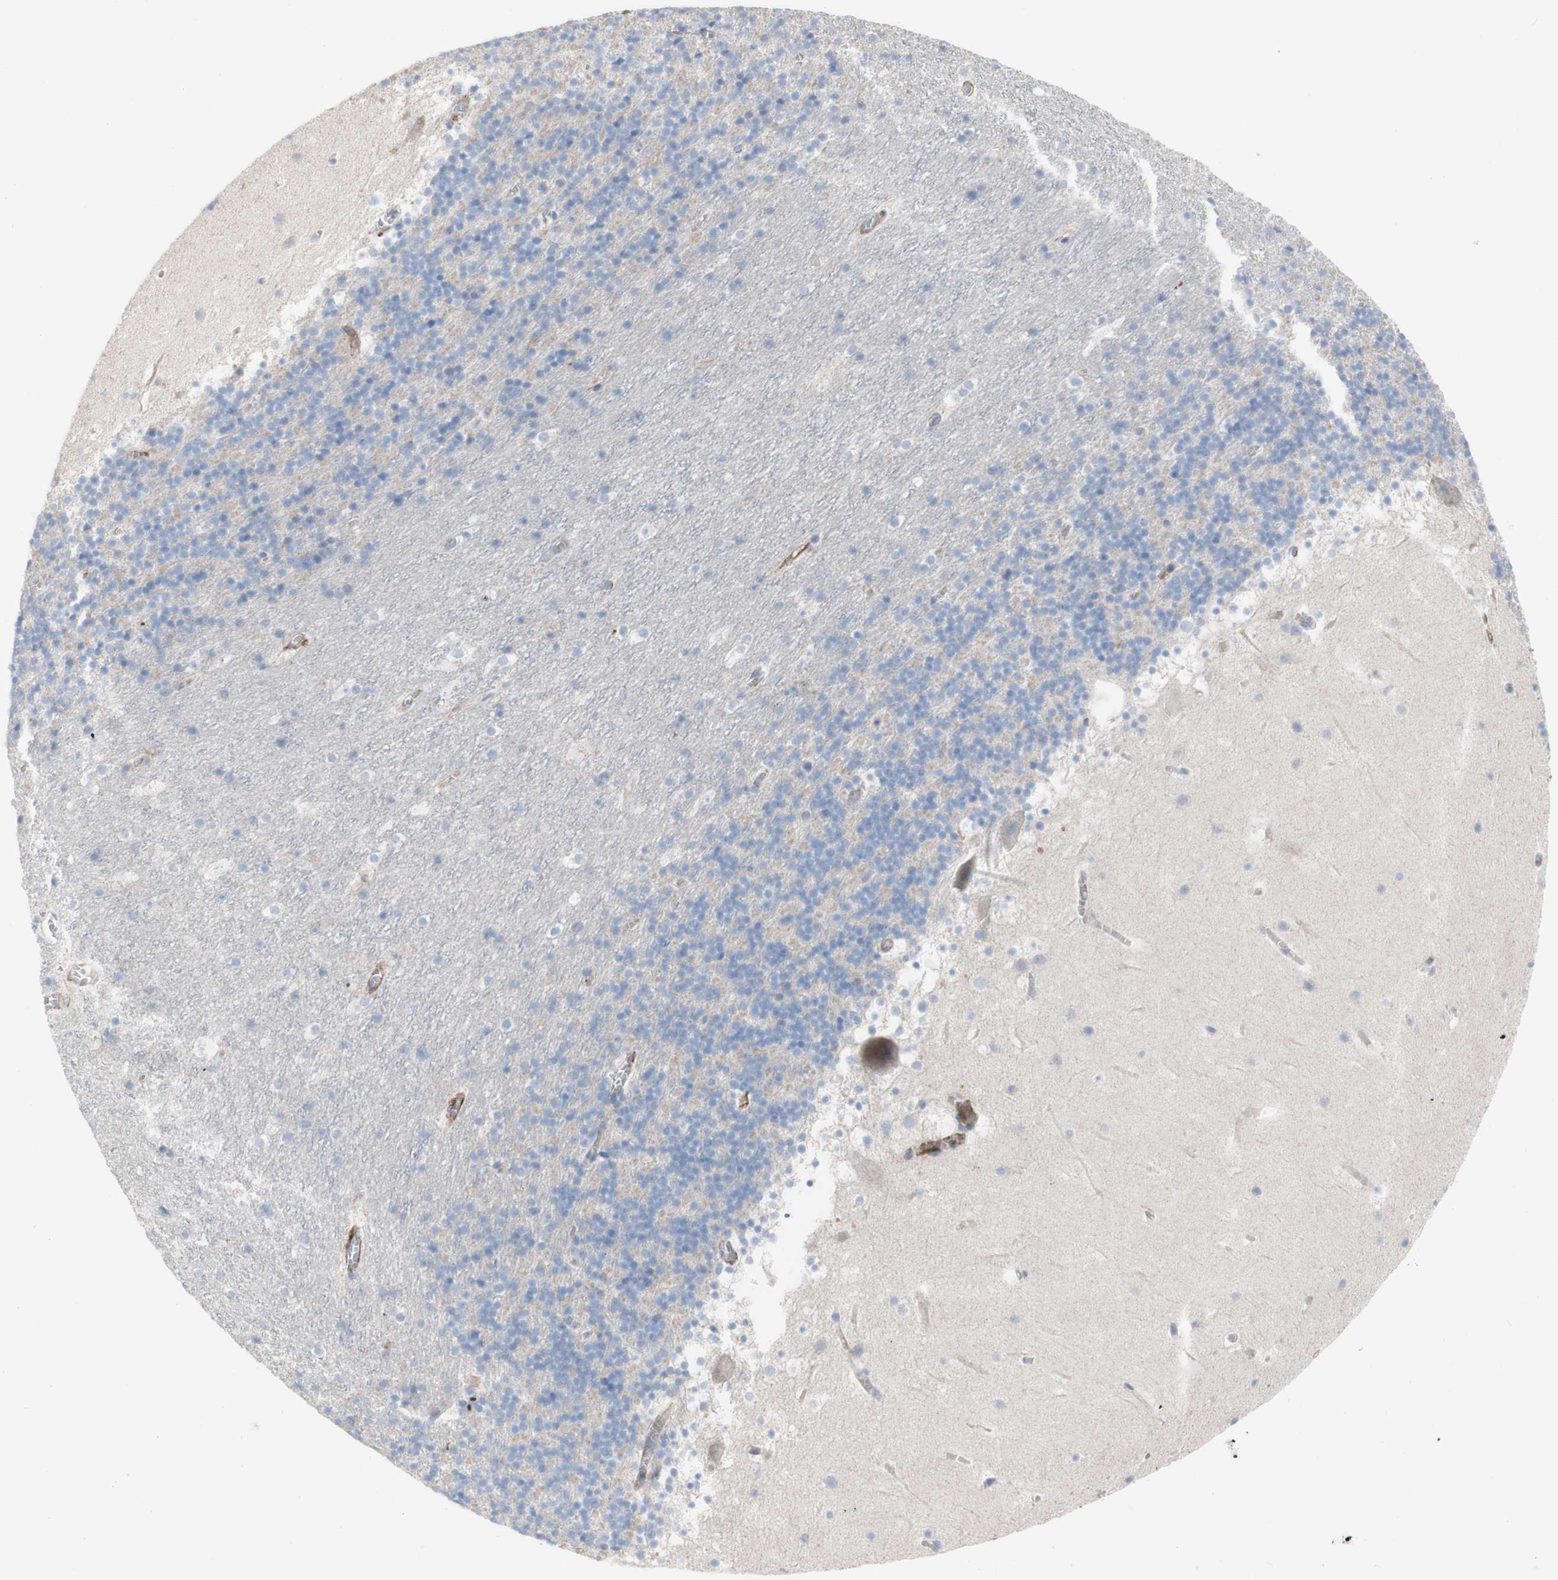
{"staining": {"intensity": "weak", "quantity": "<25%", "location": "cytoplasmic/membranous"}, "tissue": "cerebellum", "cell_type": "Cells in granular layer", "image_type": "normal", "snomed": [{"axis": "morphology", "description": "Normal tissue, NOS"}, {"axis": "topography", "description": "Cerebellum"}], "caption": "Image shows no protein positivity in cells in granular layer of unremarkable cerebellum. (DAB IHC with hematoxylin counter stain).", "gene": "AGPAT5", "patient": {"sex": "male", "age": 45}}